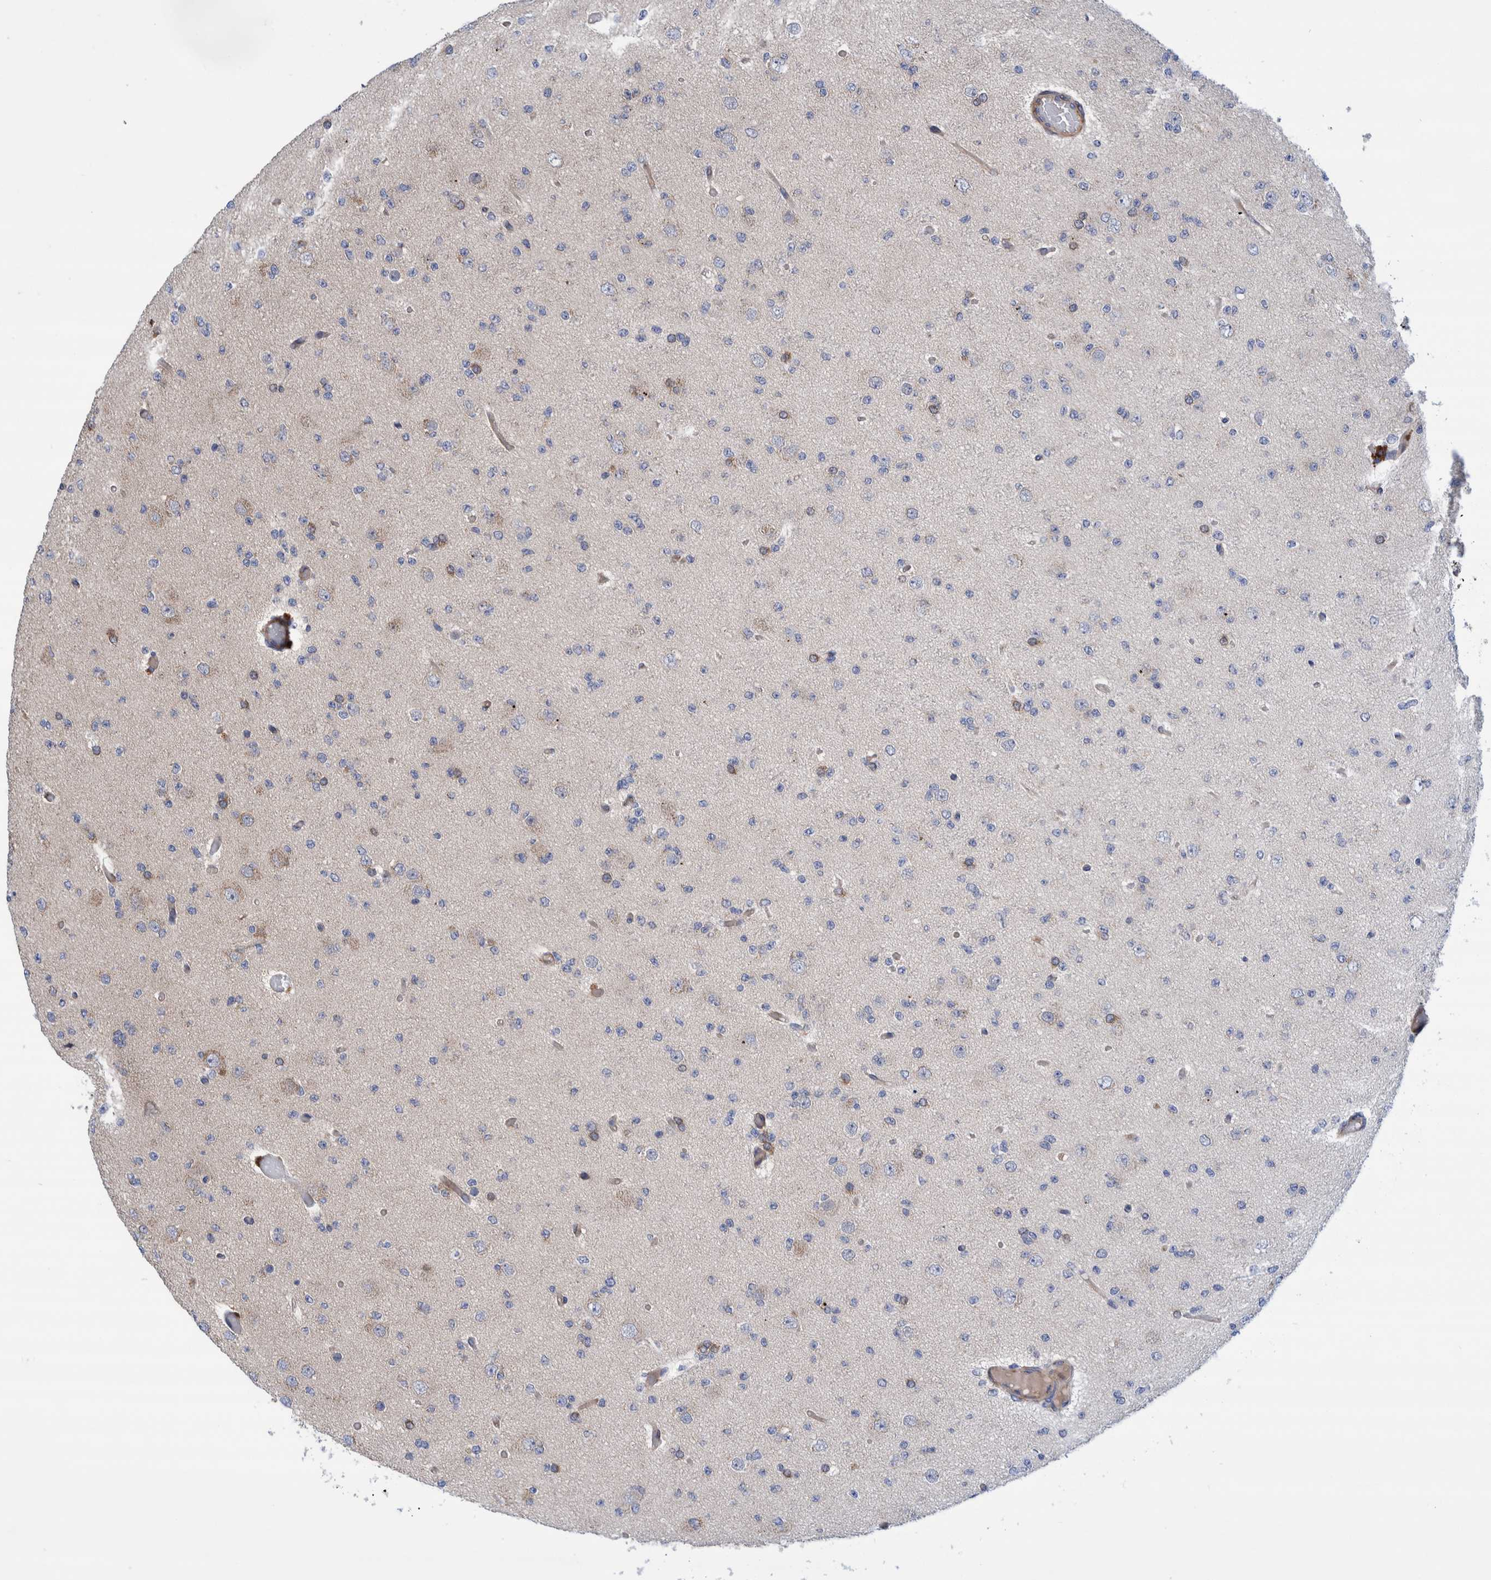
{"staining": {"intensity": "negative", "quantity": "none", "location": "none"}, "tissue": "glioma", "cell_type": "Tumor cells", "image_type": "cancer", "snomed": [{"axis": "morphology", "description": "Glioma, malignant, Low grade"}, {"axis": "topography", "description": "Brain"}], "caption": "DAB immunohistochemical staining of low-grade glioma (malignant) displays no significant positivity in tumor cells.", "gene": "GRPEL2", "patient": {"sex": "female", "age": 22}}